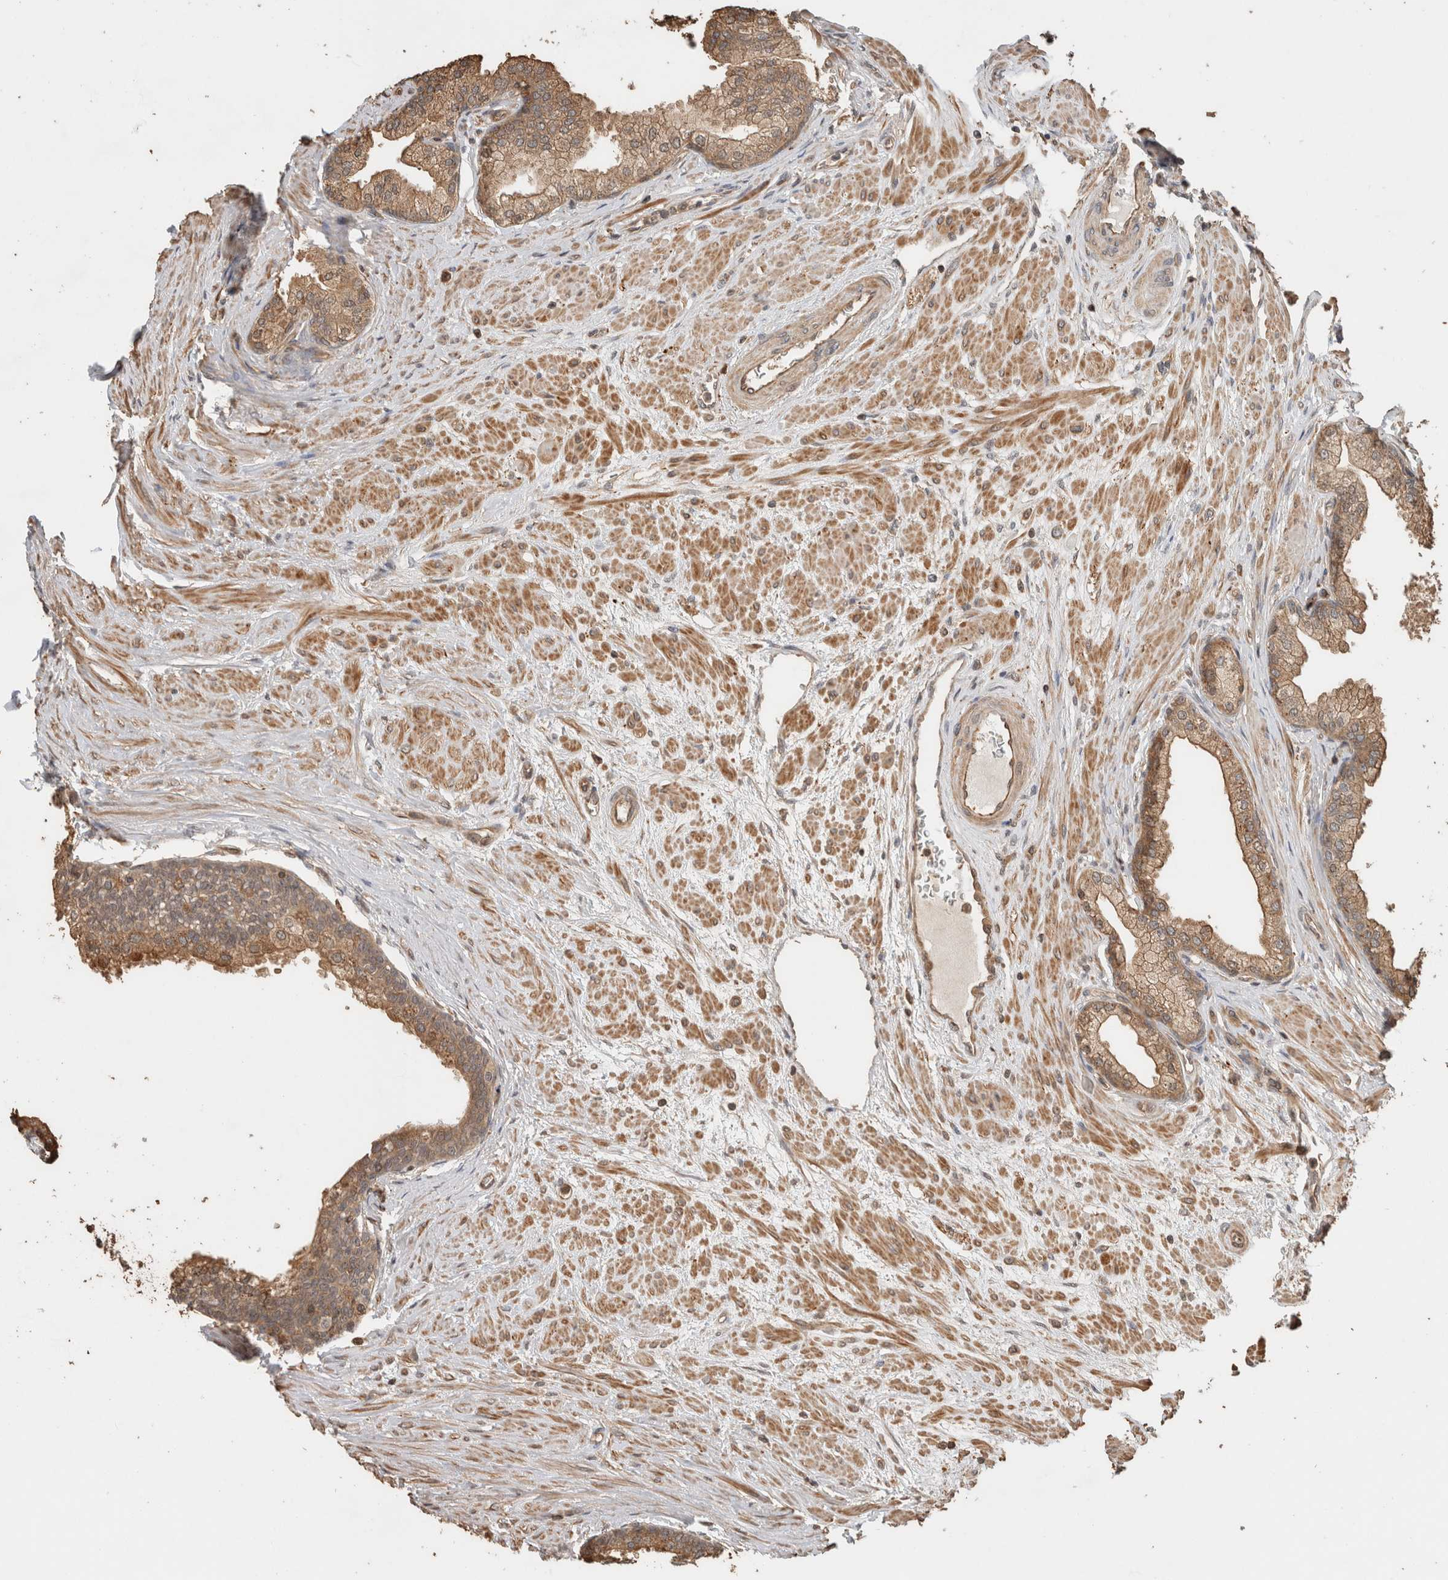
{"staining": {"intensity": "moderate", "quantity": ">75%", "location": "cytoplasmic/membranous"}, "tissue": "prostate", "cell_type": "Glandular cells", "image_type": "normal", "snomed": [{"axis": "morphology", "description": "Normal tissue, NOS"}, {"axis": "morphology", "description": "Urothelial carcinoma, Low grade"}, {"axis": "topography", "description": "Urinary bladder"}, {"axis": "topography", "description": "Prostate"}], "caption": "Immunohistochemical staining of benign prostate demonstrates moderate cytoplasmic/membranous protein staining in approximately >75% of glandular cells. (DAB = brown stain, brightfield microscopy at high magnification).", "gene": "OTUD6B", "patient": {"sex": "male", "age": 60}}